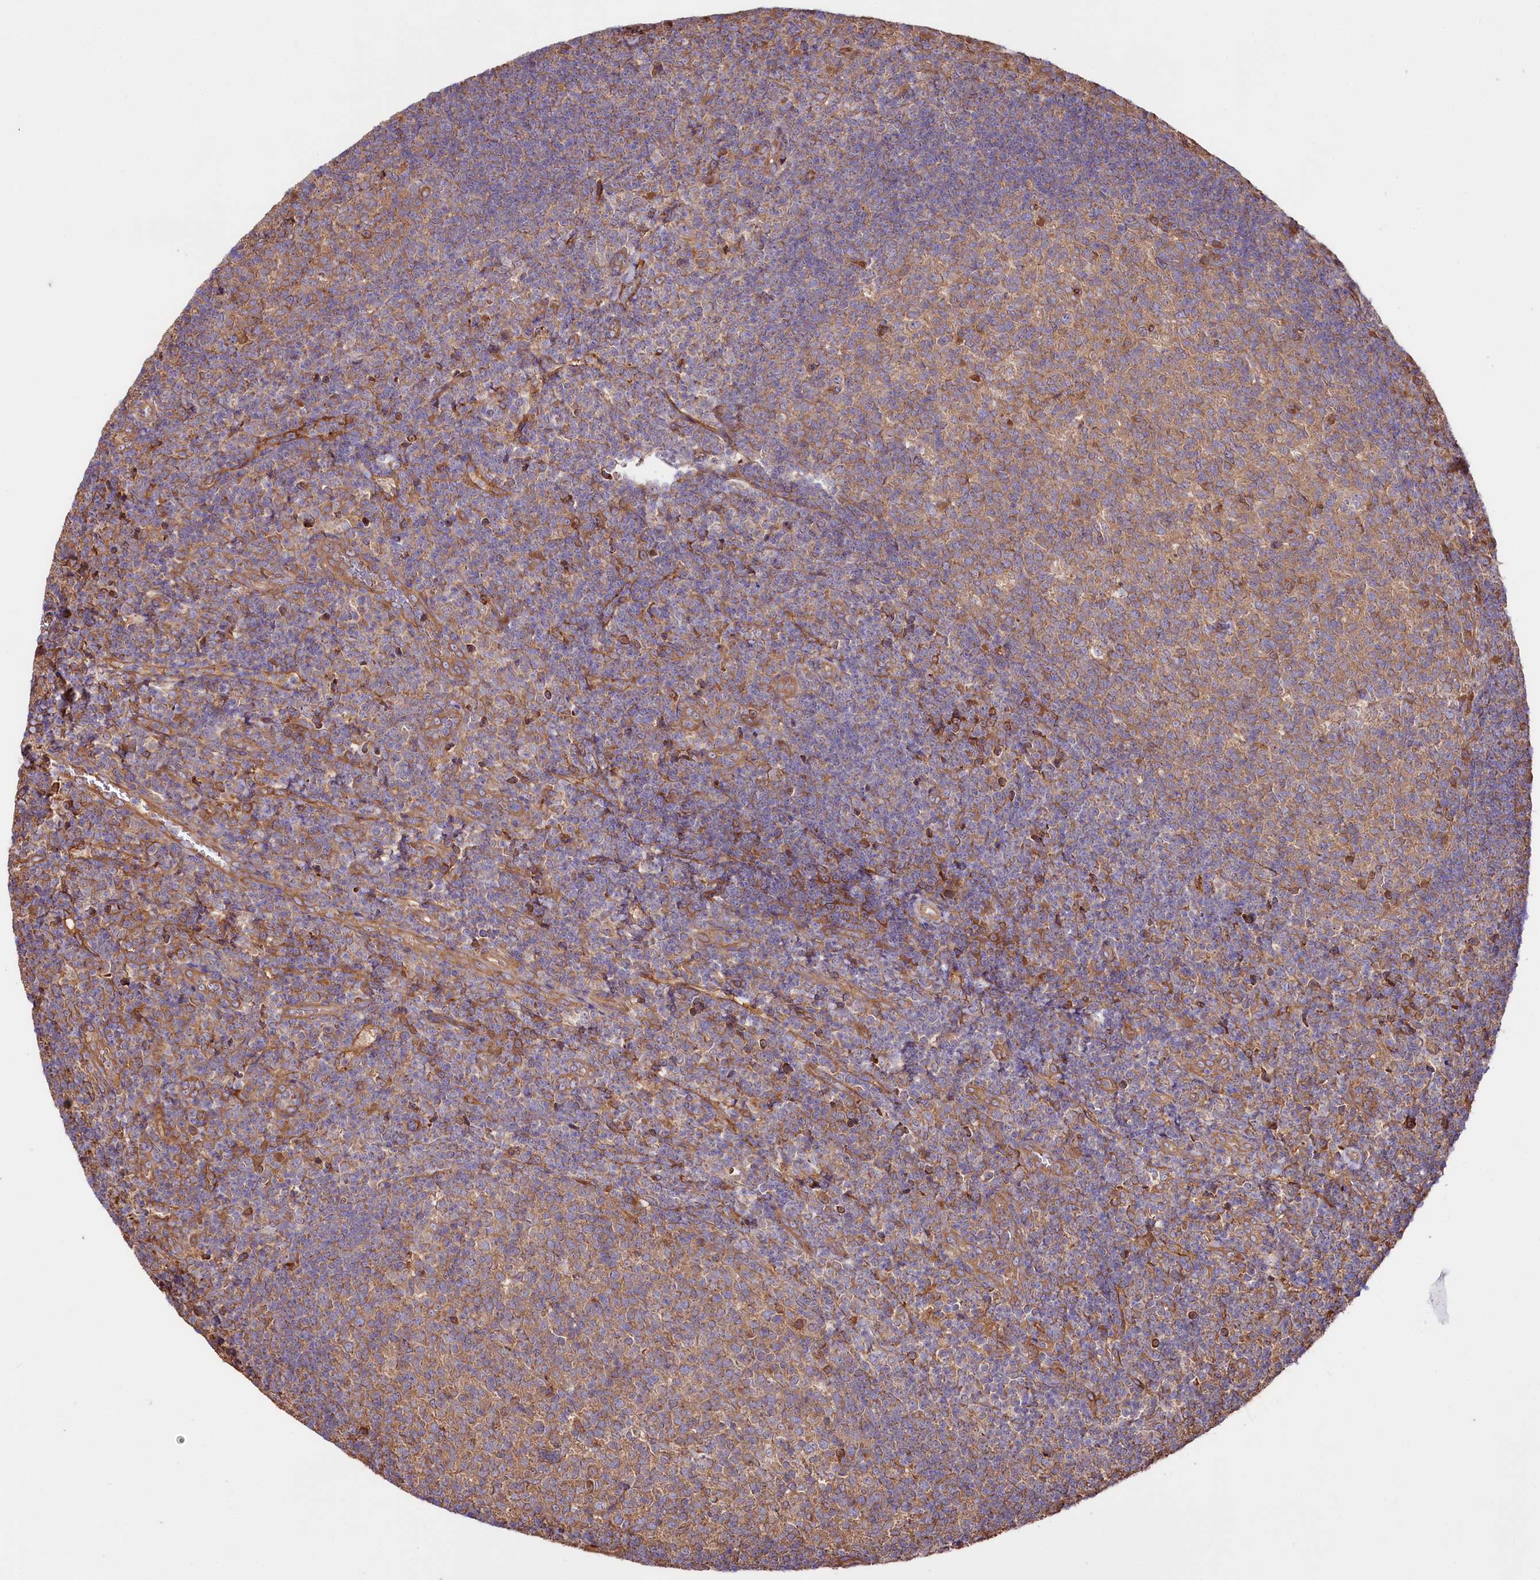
{"staining": {"intensity": "moderate", "quantity": ">75%", "location": "cytoplasmic/membranous"}, "tissue": "tonsil", "cell_type": "Germinal center cells", "image_type": "normal", "snomed": [{"axis": "morphology", "description": "Normal tissue, NOS"}, {"axis": "topography", "description": "Tonsil"}], "caption": "This image exhibits benign tonsil stained with immunohistochemistry (IHC) to label a protein in brown. The cytoplasmic/membranous of germinal center cells show moderate positivity for the protein. Nuclei are counter-stained blue.", "gene": "CEP295", "patient": {"sex": "female", "age": 10}}